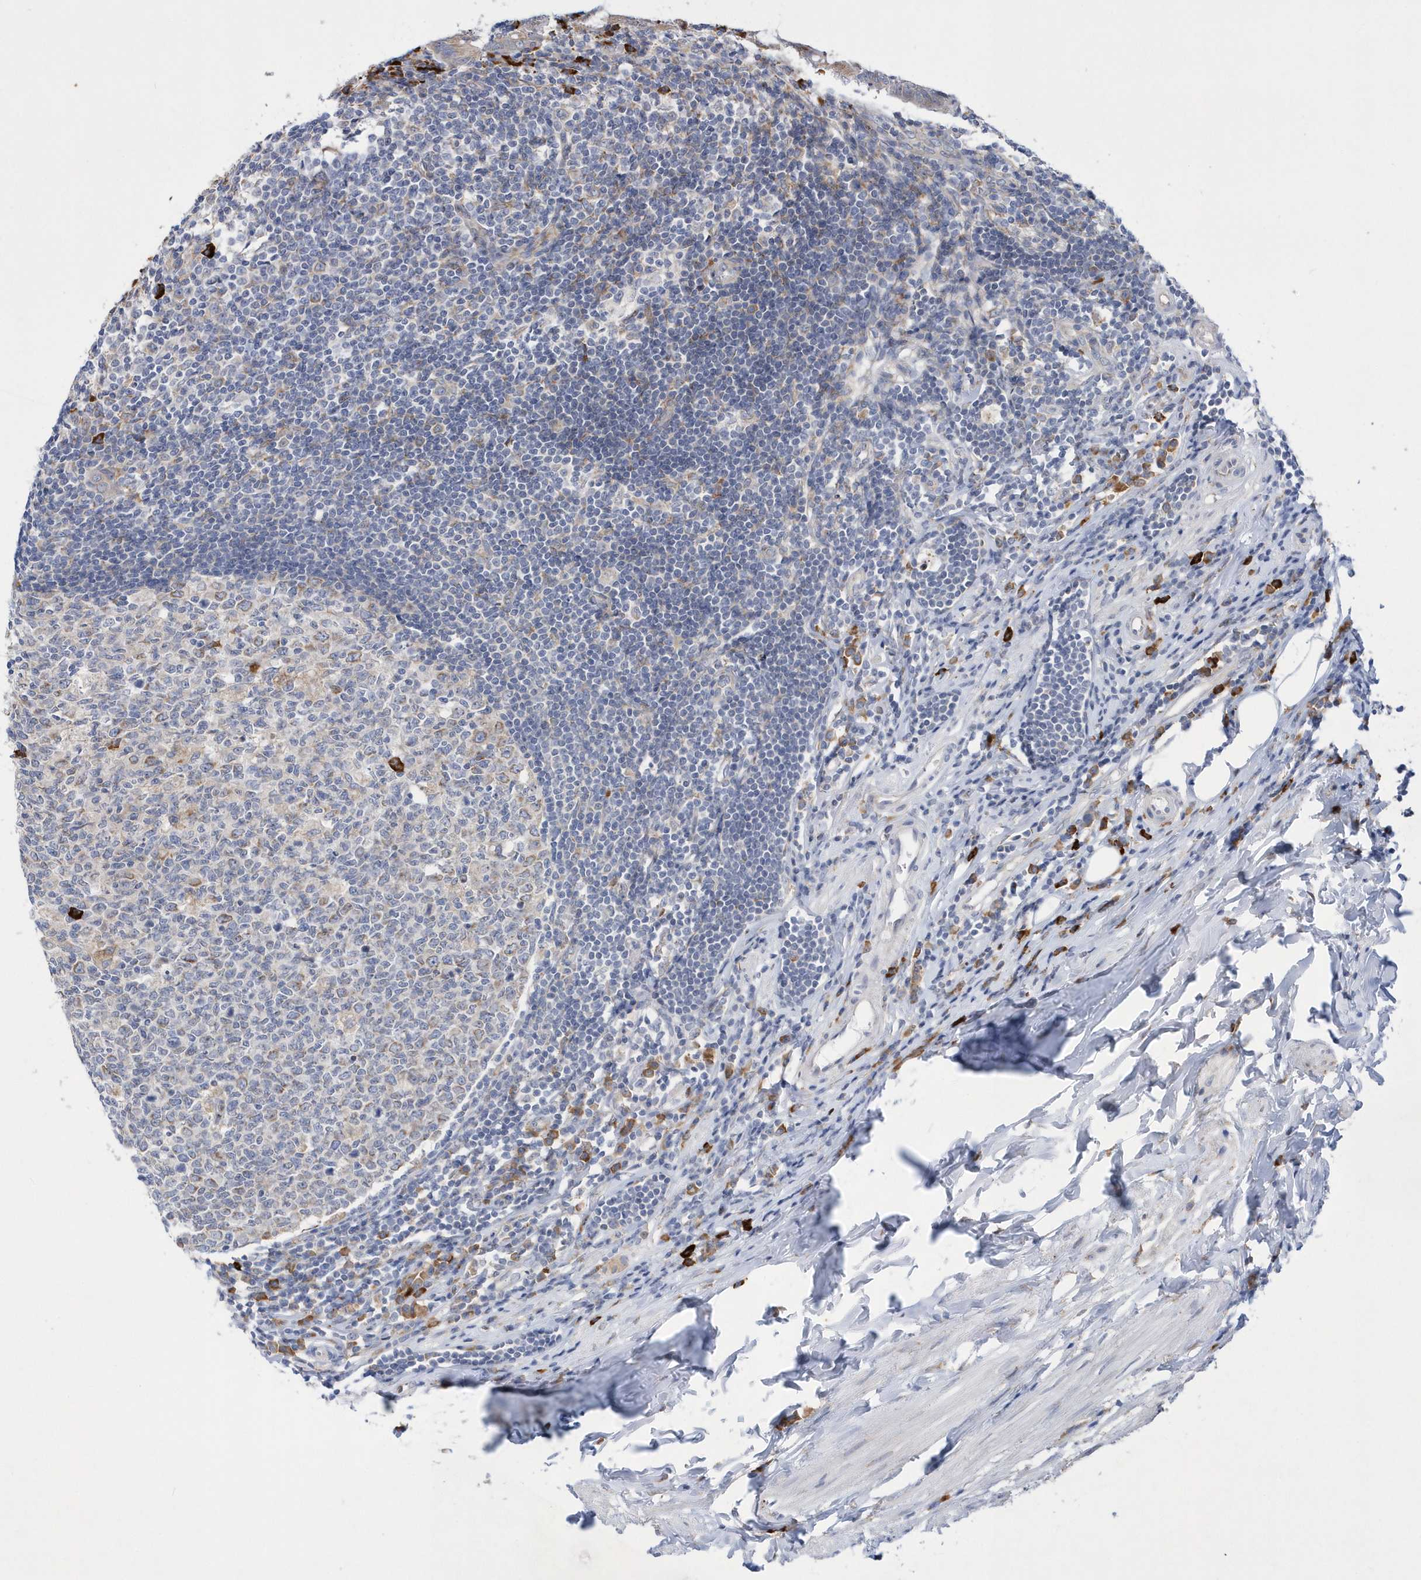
{"staining": {"intensity": "moderate", "quantity": ">75%", "location": "cytoplasmic/membranous"}, "tissue": "appendix", "cell_type": "Glandular cells", "image_type": "normal", "snomed": [{"axis": "morphology", "description": "Normal tissue, NOS"}, {"axis": "topography", "description": "Appendix"}], "caption": "The micrograph exhibits immunohistochemical staining of normal appendix. There is moderate cytoplasmic/membranous staining is identified in about >75% of glandular cells. (Stains: DAB (3,3'-diaminobenzidine) in brown, nuclei in blue, Microscopy: brightfield microscopy at high magnification).", "gene": "MED31", "patient": {"sex": "female", "age": 54}}